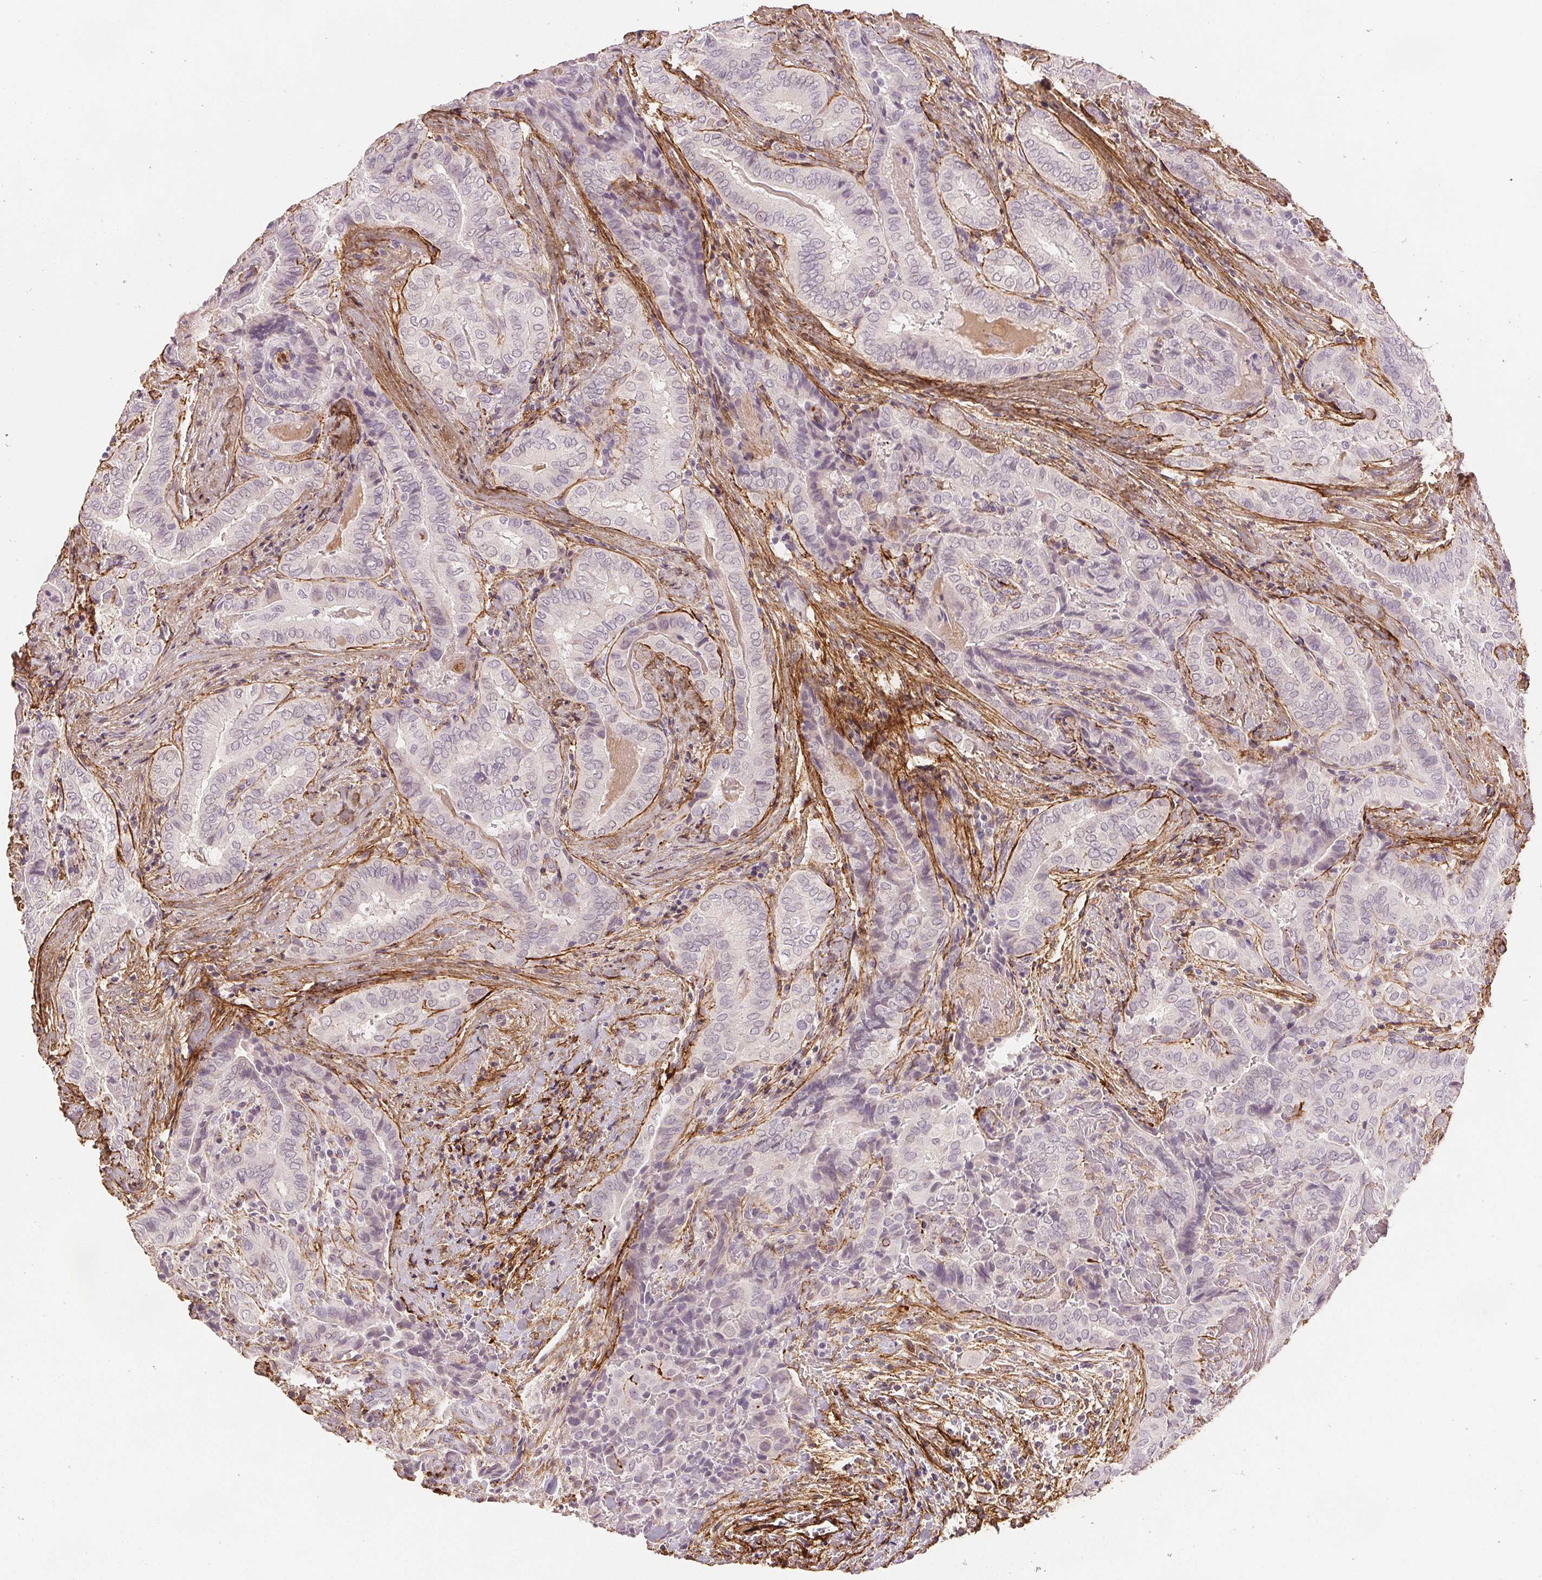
{"staining": {"intensity": "negative", "quantity": "none", "location": "none"}, "tissue": "thyroid cancer", "cell_type": "Tumor cells", "image_type": "cancer", "snomed": [{"axis": "morphology", "description": "Papillary adenocarcinoma, NOS"}, {"axis": "topography", "description": "Thyroid gland"}], "caption": "Thyroid cancer stained for a protein using IHC shows no positivity tumor cells.", "gene": "FBN1", "patient": {"sex": "female", "age": 61}}